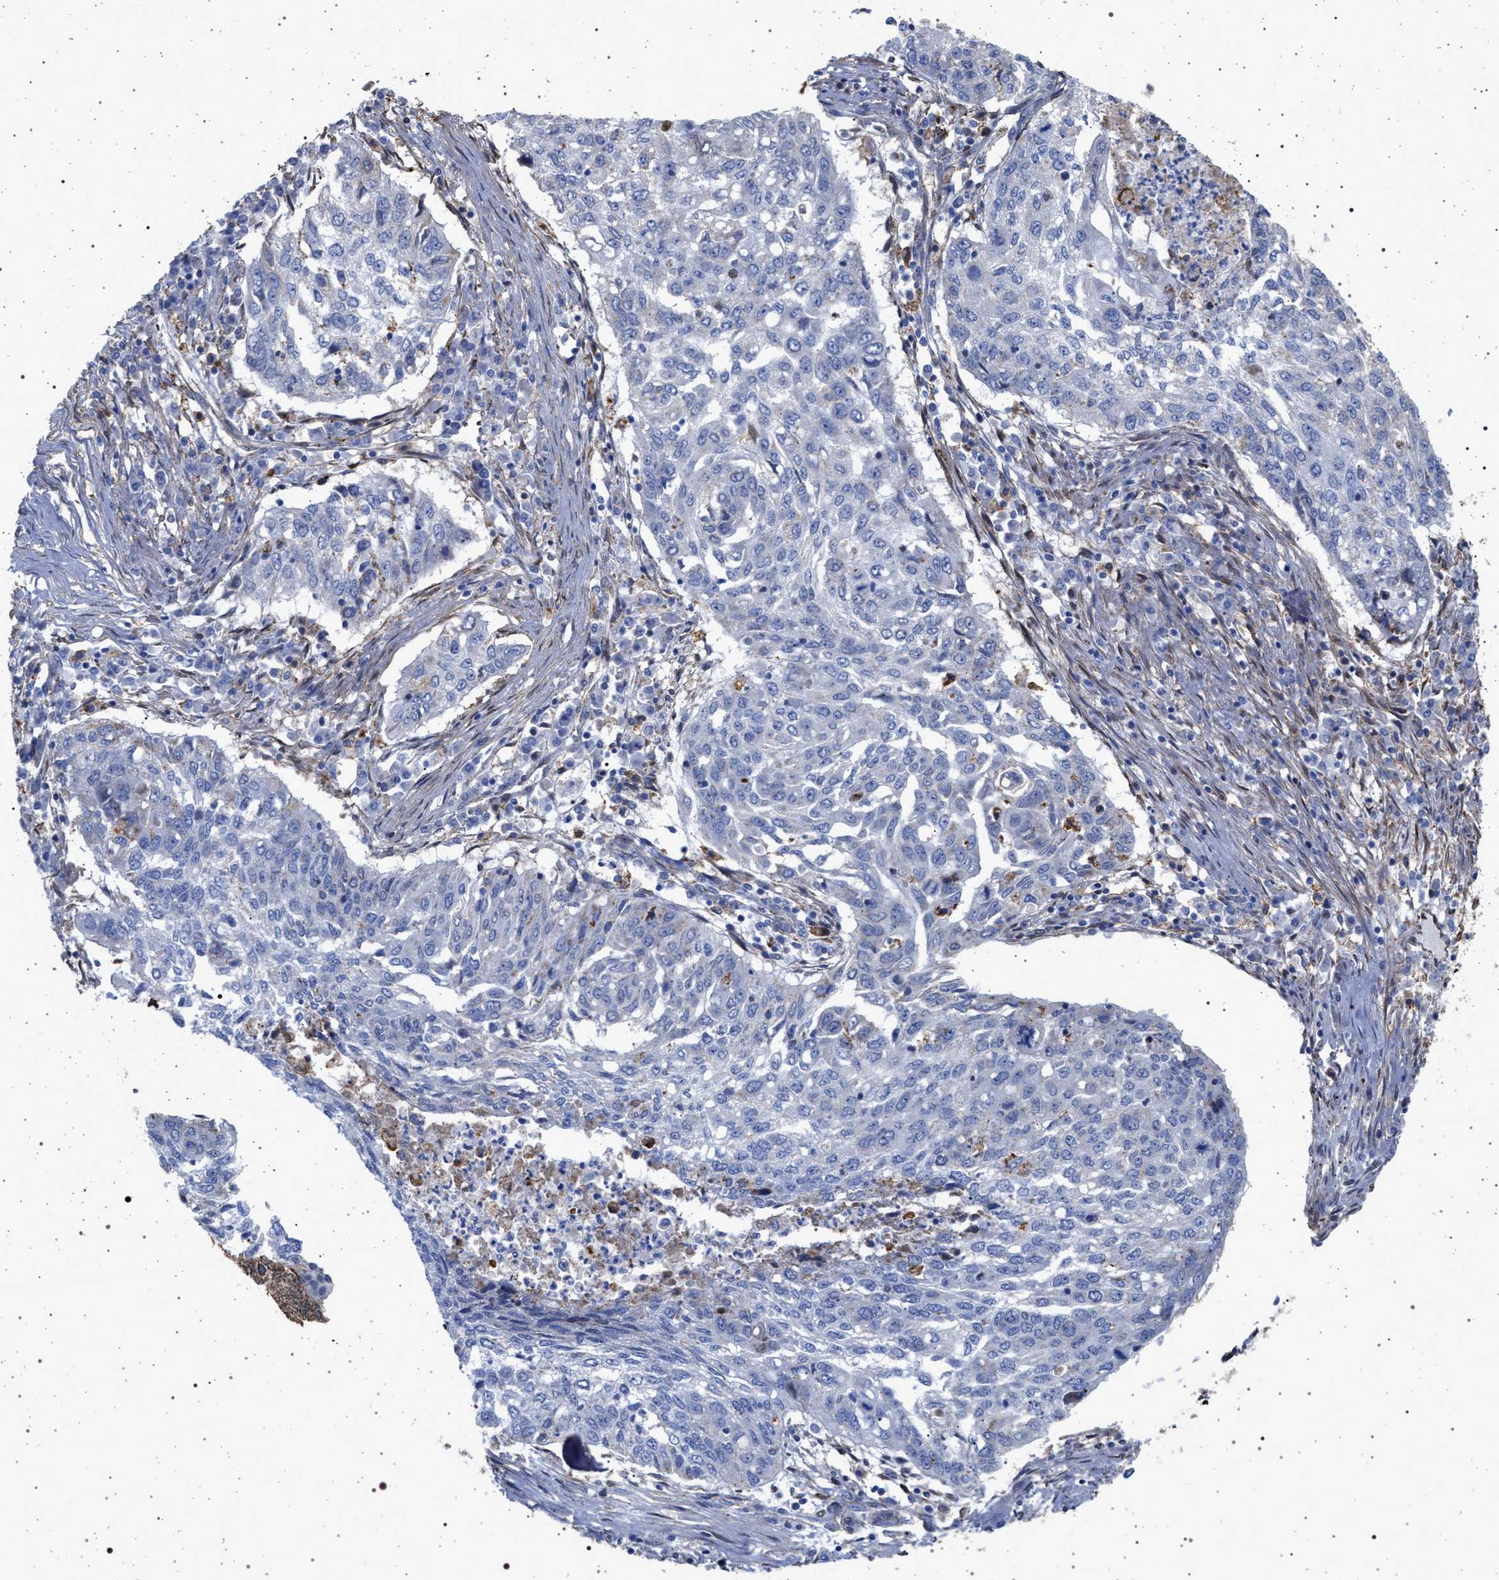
{"staining": {"intensity": "negative", "quantity": "none", "location": "none"}, "tissue": "lung cancer", "cell_type": "Tumor cells", "image_type": "cancer", "snomed": [{"axis": "morphology", "description": "Squamous cell carcinoma, NOS"}, {"axis": "topography", "description": "Lung"}], "caption": "Lung cancer stained for a protein using immunohistochemistry (IHC) reveals no staining tumor cells.", "gene": "PLG", "patient": {"sex": "female", "age": 63}}